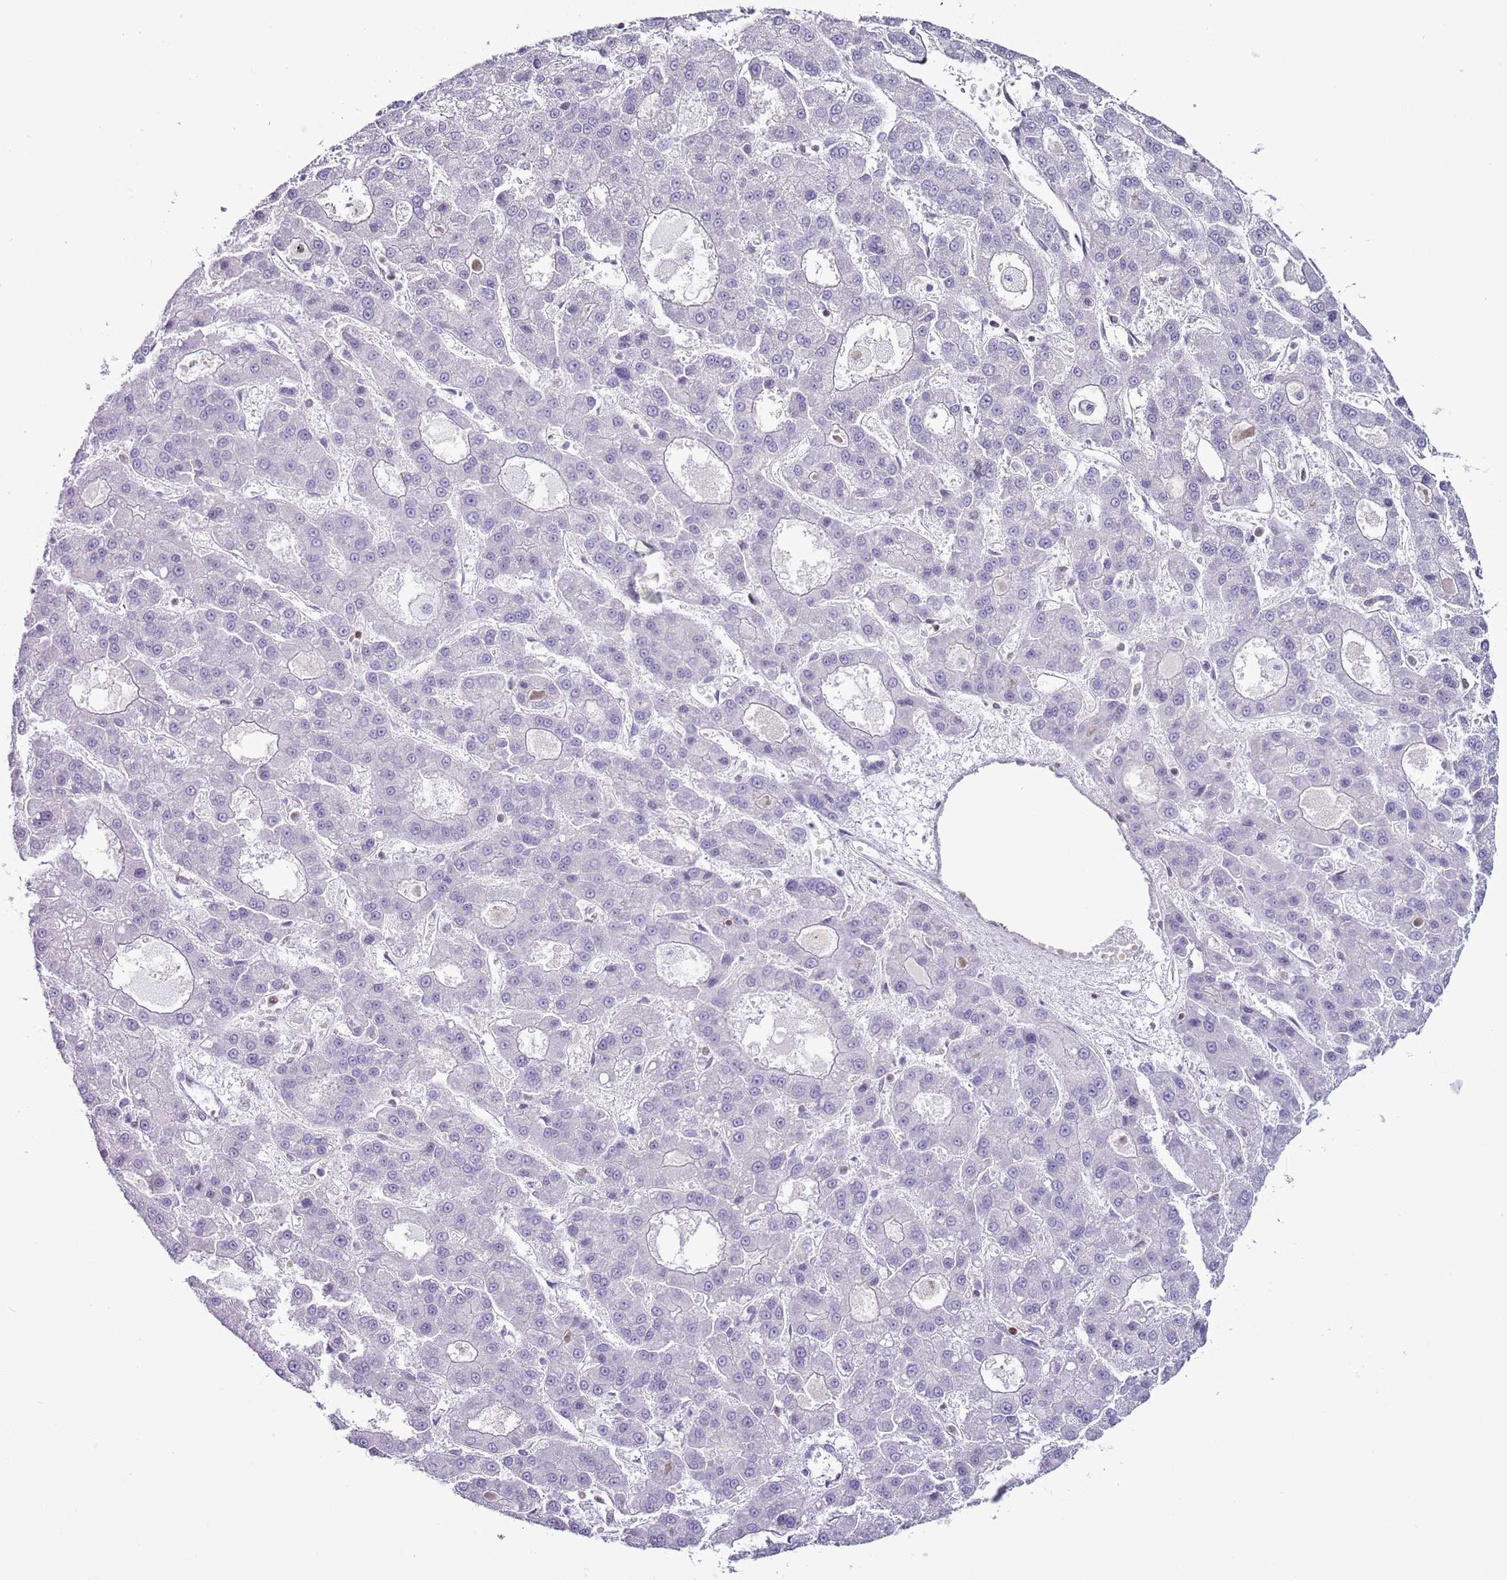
{"staining": {"intensity": "negative", "quantity": "none", "location": "none"}, "tissue": "liver cancer", "cell_type": "Tumor cells", "image_type": "cancer", "snomed": [{"axis": "morphology", "description": "Carcinoma, Hepatocellular, NOS"}, {"axis": "topography", "description": "Liver"}], "caption": "The immunohistochemistry micrograph has no significant expression in tumor cells of liver cancer tissue. Nuclei are stained in blue.", "gene": "SELENOH", "patient": {"sex": "male", "age": 70}}